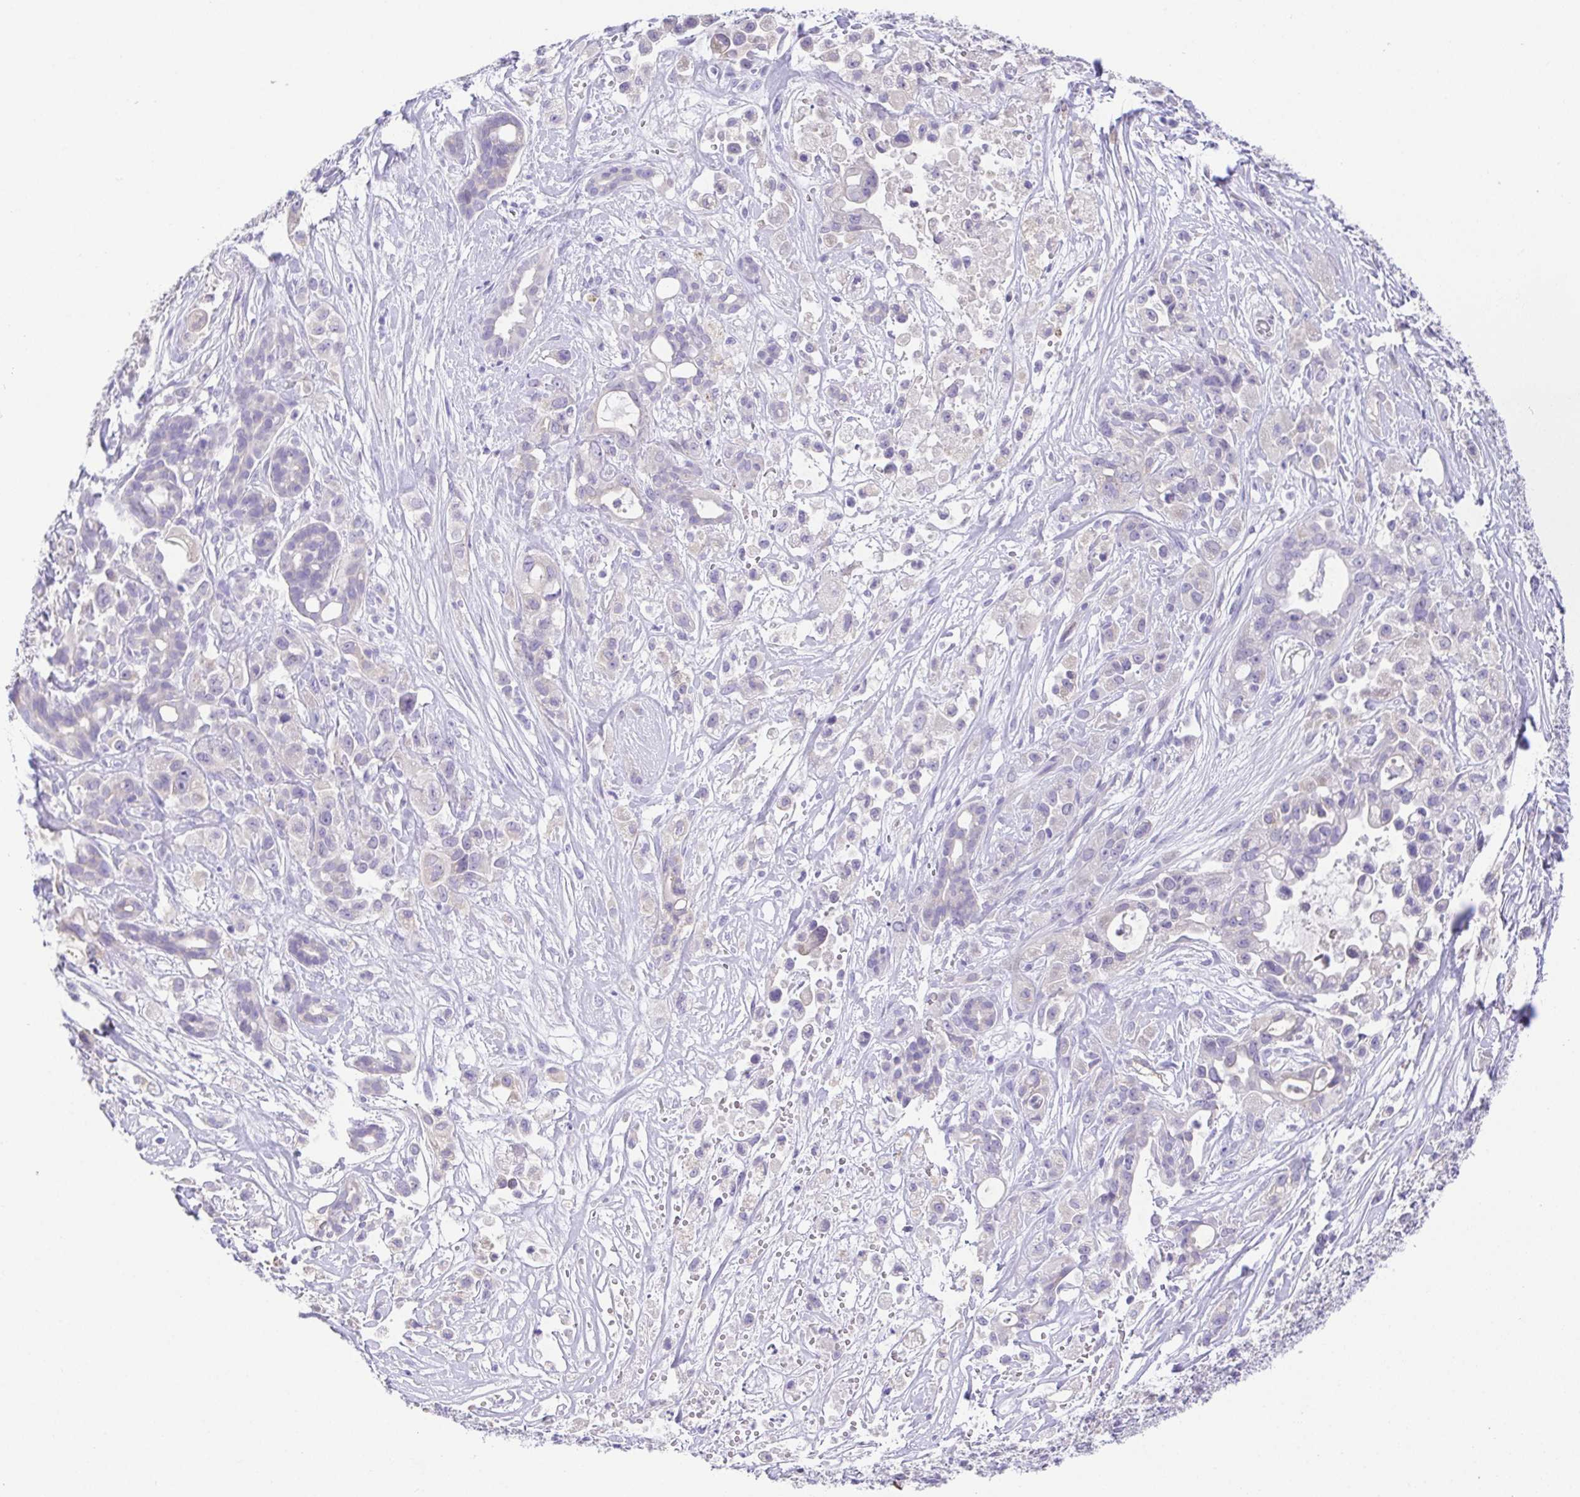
{"staining": {"intensity": "negative", "quantity": "none", "location": "none"}, "tissue": "pancreatic cancer", "cell_type": "Tumor cells", "image_type": "cancer", "snomed": [{"axis": "morphology", "description": "Adenocarcinoma, NOS"}, {"axis": "topography", "description": "Pancreas"}], "caption": "DAB (3,3'-diaminobenzidine) immunohistochemical staining of pancreatic cancer displays no significant staining in tumor cells.", "gene": "SPATA4", "patient": {"sex": "male", "age": 44}}